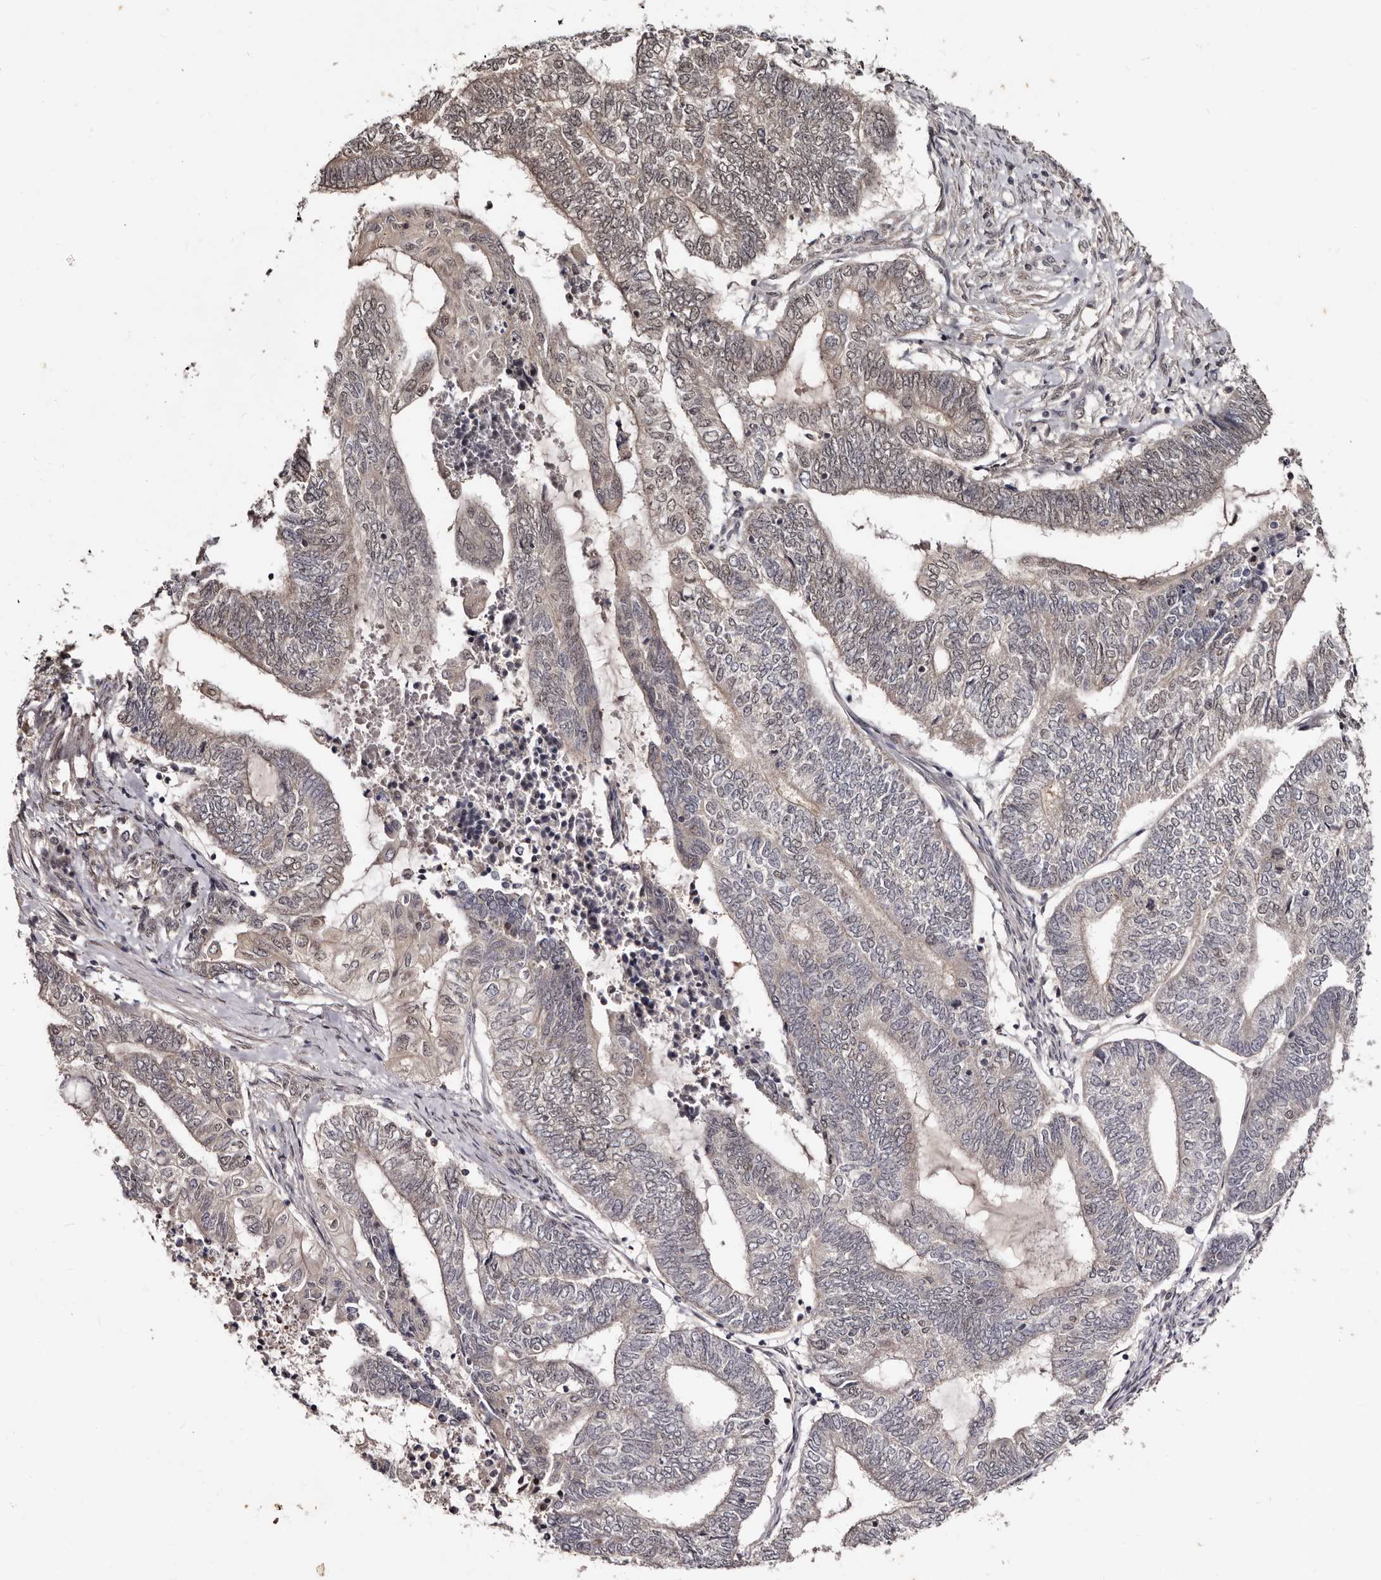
{"staining": {"intensity": "weak", "quantity": "<25%", "location": "cytoplasmic/membranous,nuclear"}, "tissue": "endometrial cancer", "cell_type": "Tumor cells", "image_type": "cancer", "snomed": [{"axis": "morphology", "description": "Adenocarcinoma, NOS"}, {"axis": "topography", "description": "Uterus"}, {"axis": "topography", "description": "Endometrium"}], "caption": "Immunohistochemical staining of human adenocarcinoma (endometrial) exhibits no significant expression in tumor cells.", "gene": "TBC1D22B", "patient": {"sex": "female", "age": 70}}